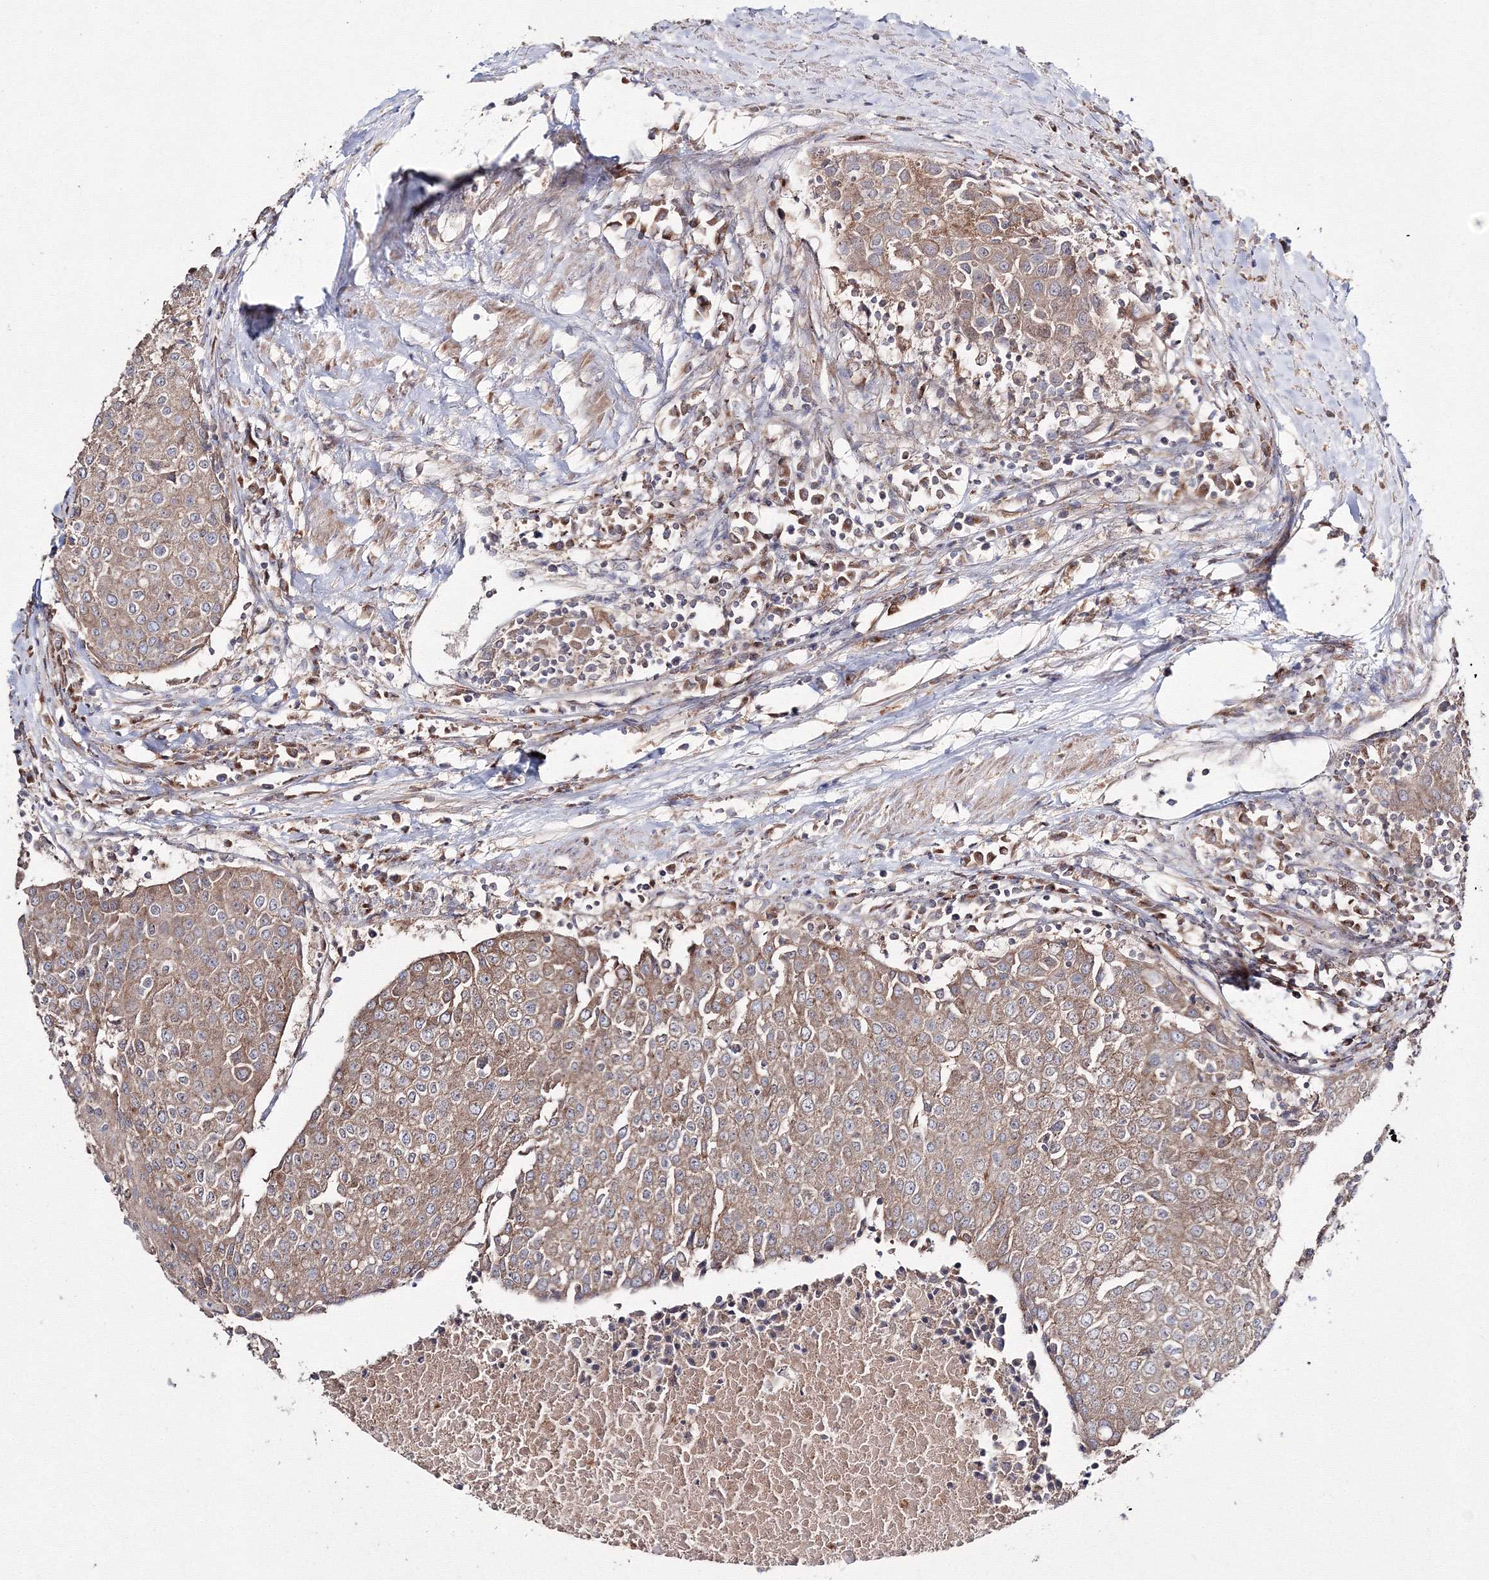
{"staining": {"intensity": "moderate", "quantity": ">75%", "location": "cytoplasmic/membranous"}, "tissue": "urothelial cancer", "cell_type": "Tumor cells", "image_type": "cancer", "snomed": [{"axis": "morphology", "description": "Urothelial carcinoma, High grade"}, {"axis": "topography", "description": "Urinary bladder"}], "caption": "About >75% of tumor cells in urothelial cancer reveal moderate cytoplasmic/membranous protein positivity as visualized by brown immunohistochemical staining.", "gene": "DDO", "patient": {"sex": "female", "age": 85}}